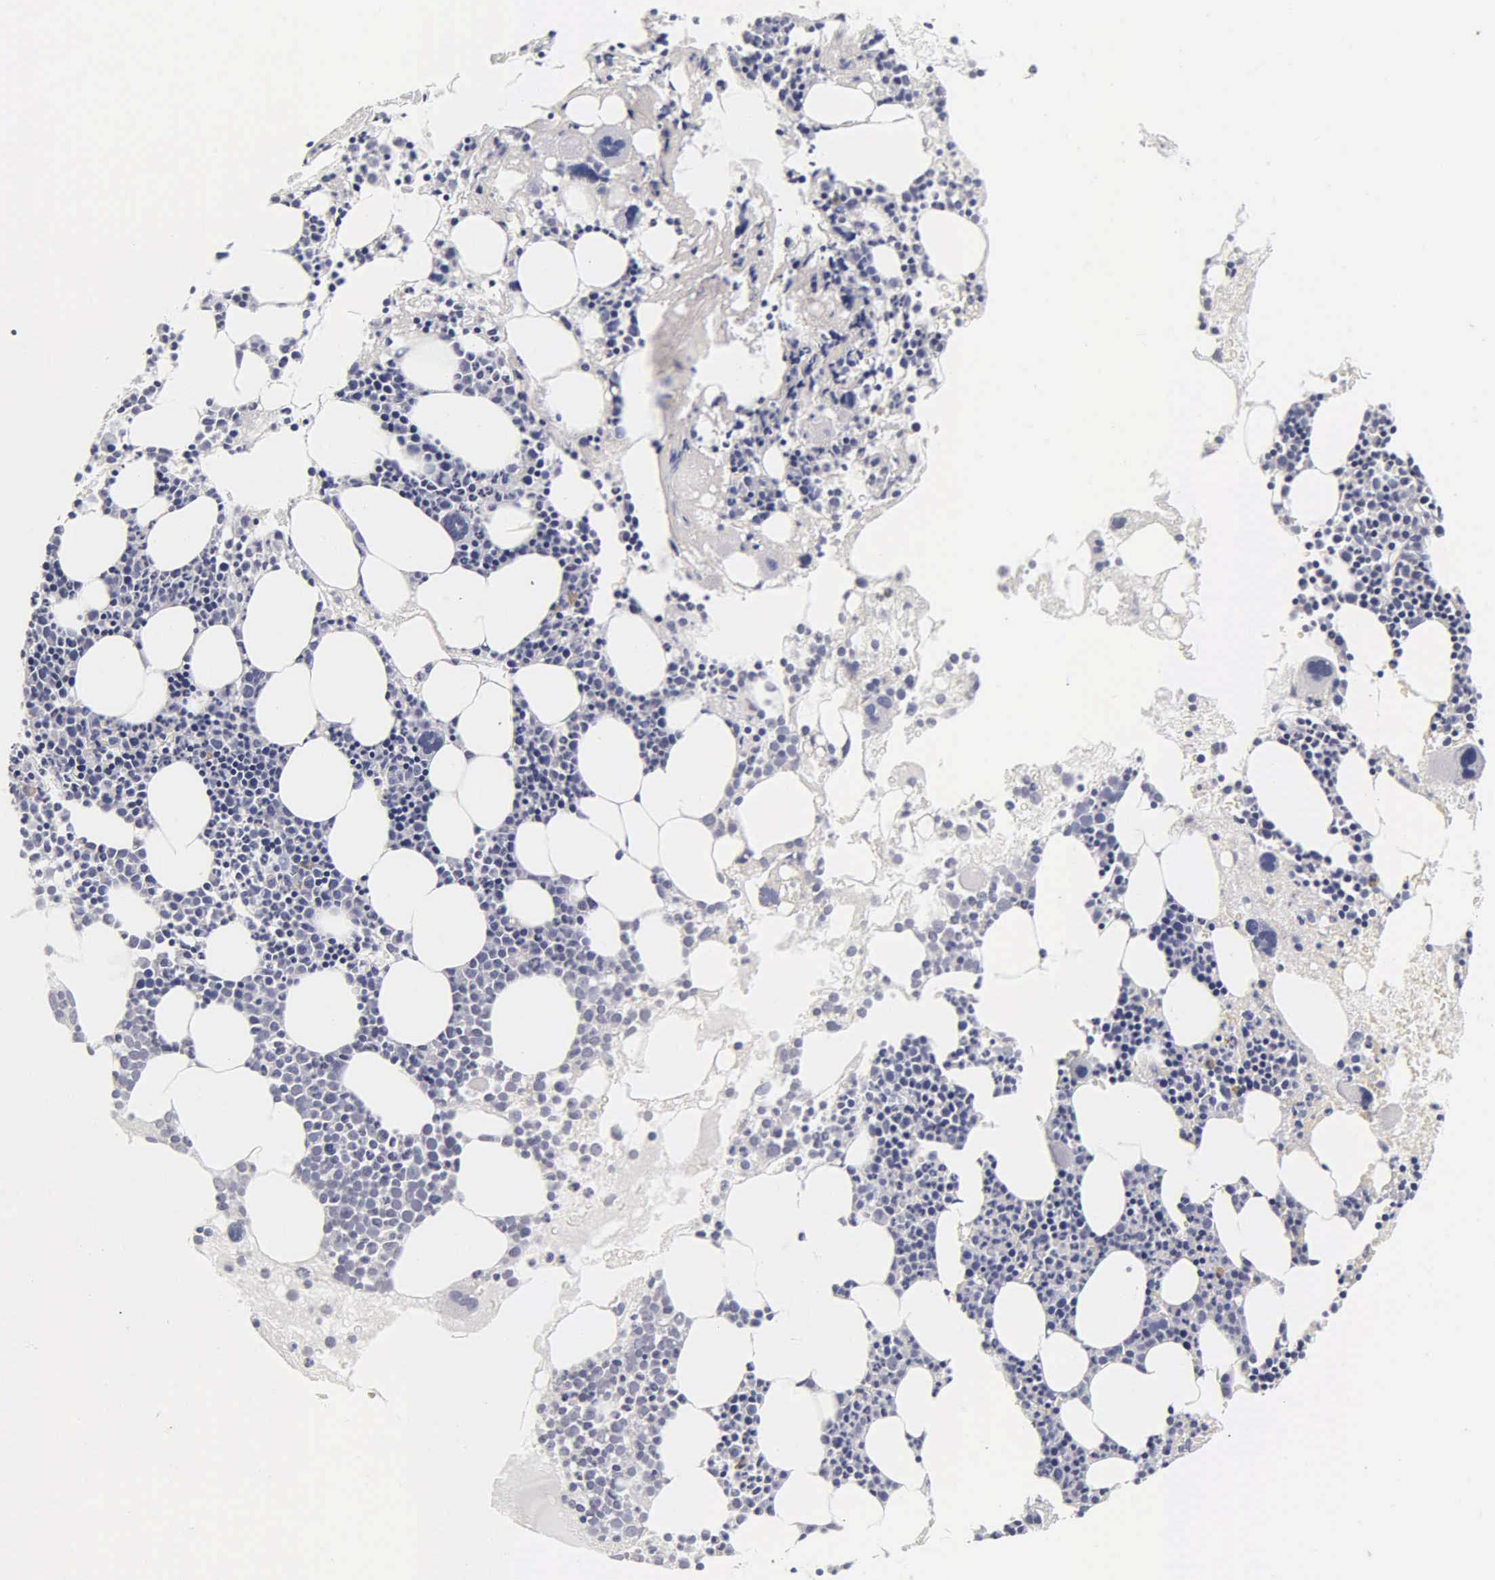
{"staining": {"intensity": "negative", "quantity": "none", "location": "none"}, "tissue": "bone marrow", "cell_type": "Hematopoietic cells", "image_type": "normal", "snomed": [{"axis": "morphology", "description": "Normal tissue, NOS"}, {"axis": "topography", "description": "Bone marrow"}], "caption": "Hematopoietic cells are negative for brown protein staining in benign bone marrow. (DAB (3,3'-diaminobenzidine) immunohistochemistry, high magnification).", "gene": "ACP3", "patient": {"sex": "male", "age": 75}}